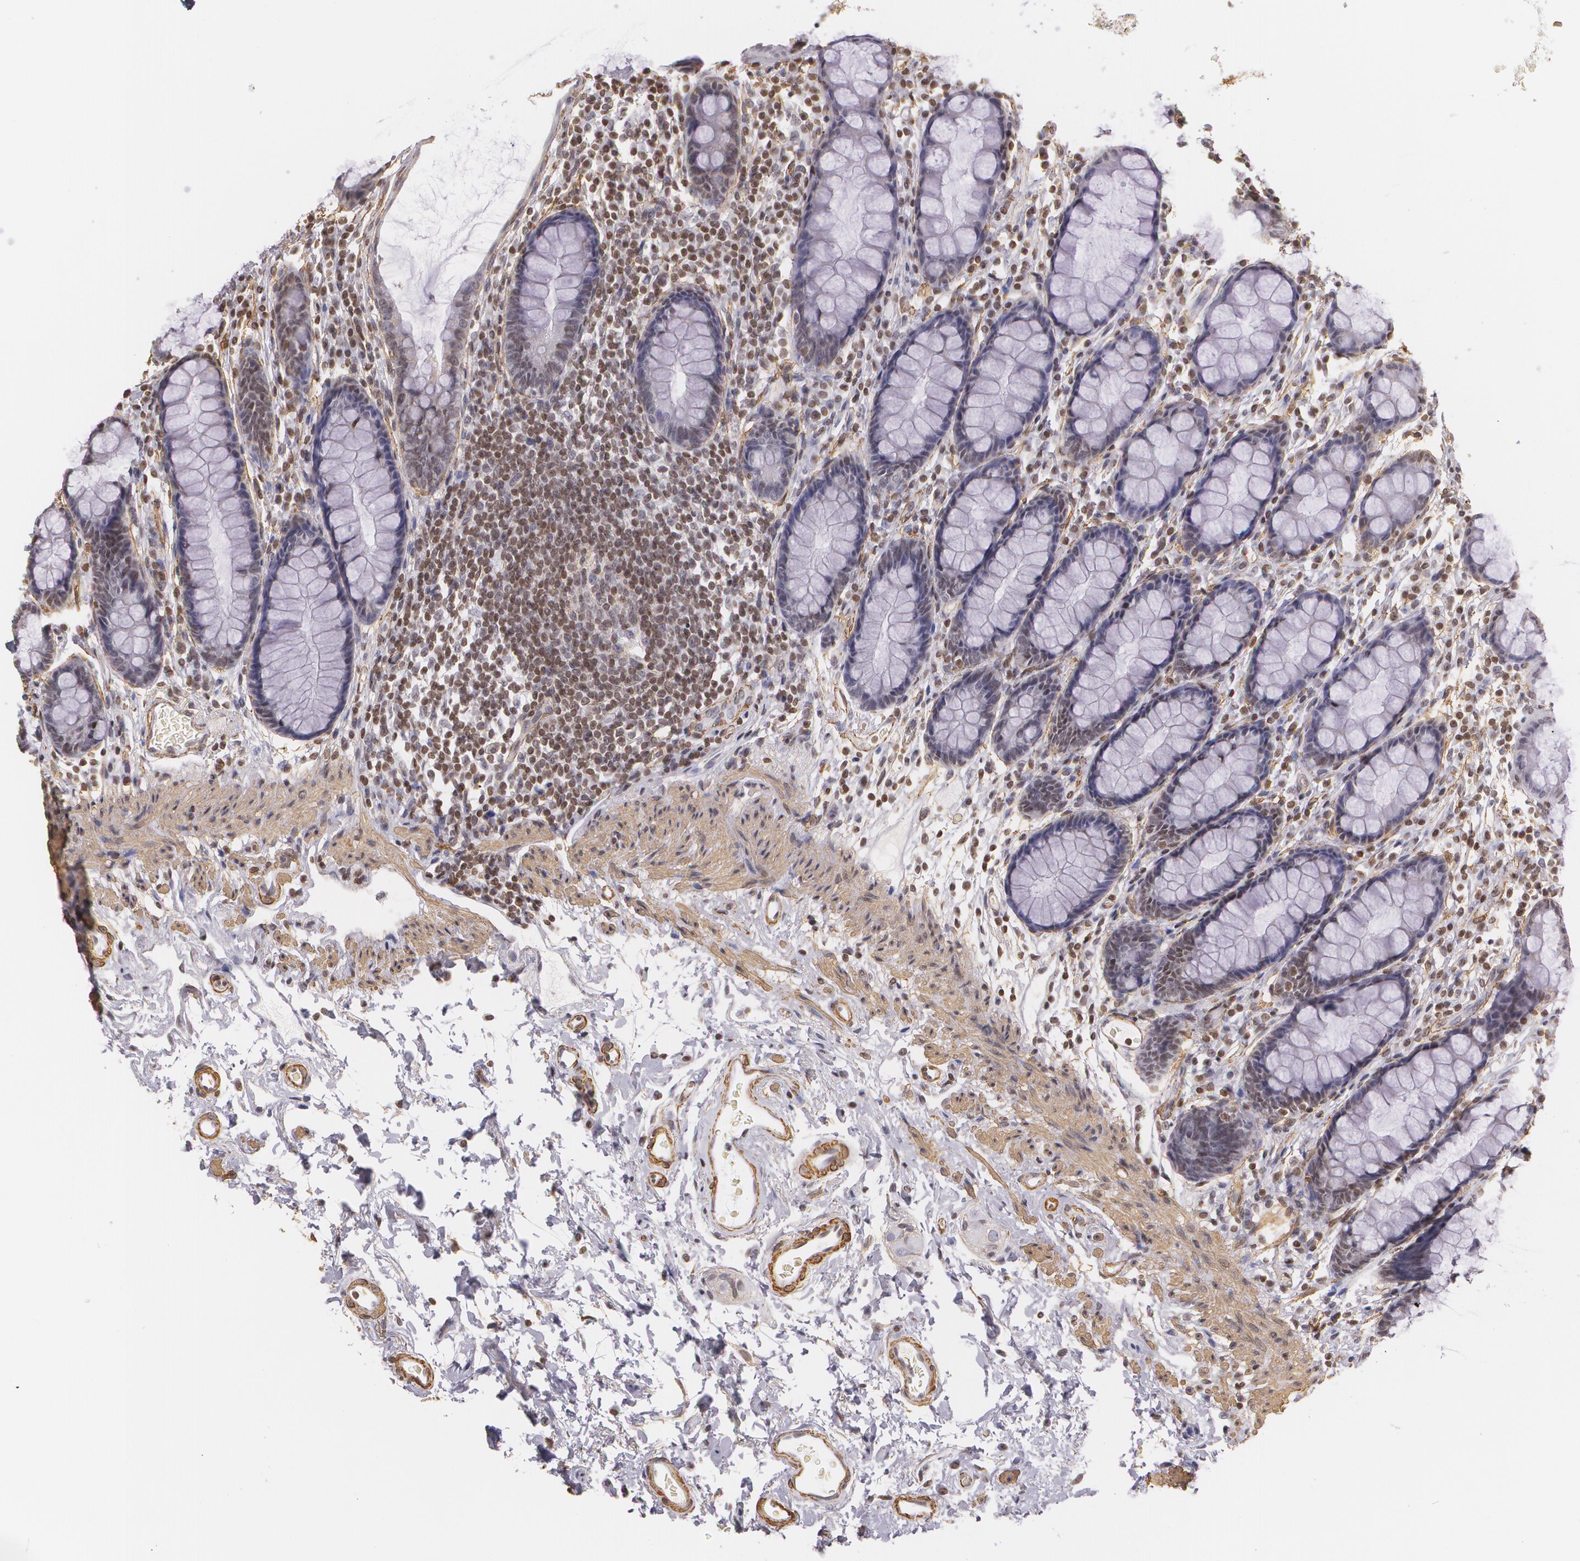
{"staining": {"intensity": "weak", "quantity": "<25%", "location": "nuclear"}, "tissue": "rectum", "cell_type": "Glandular cells", "image_type": "normal", "snomed": [{"axis": "morphology", "description": "Normal tissue, NOS"}, {"axis": "topography", "description": "Rectum"}], "caption": "Immunohistochemistry (IHC) photomicrograph of benign rectum: rectum stained with DAB (3,3'-diaminobenzidine) reveals no significant protein staining in glandular cells. The staining is performed using DAB (3,3'-diaminobenzidine) brown chromogen with nuclei counter-stained in using hematoxylin.", "gene": "VAMP1", "patient": {"sex": "male", "age": 92}}